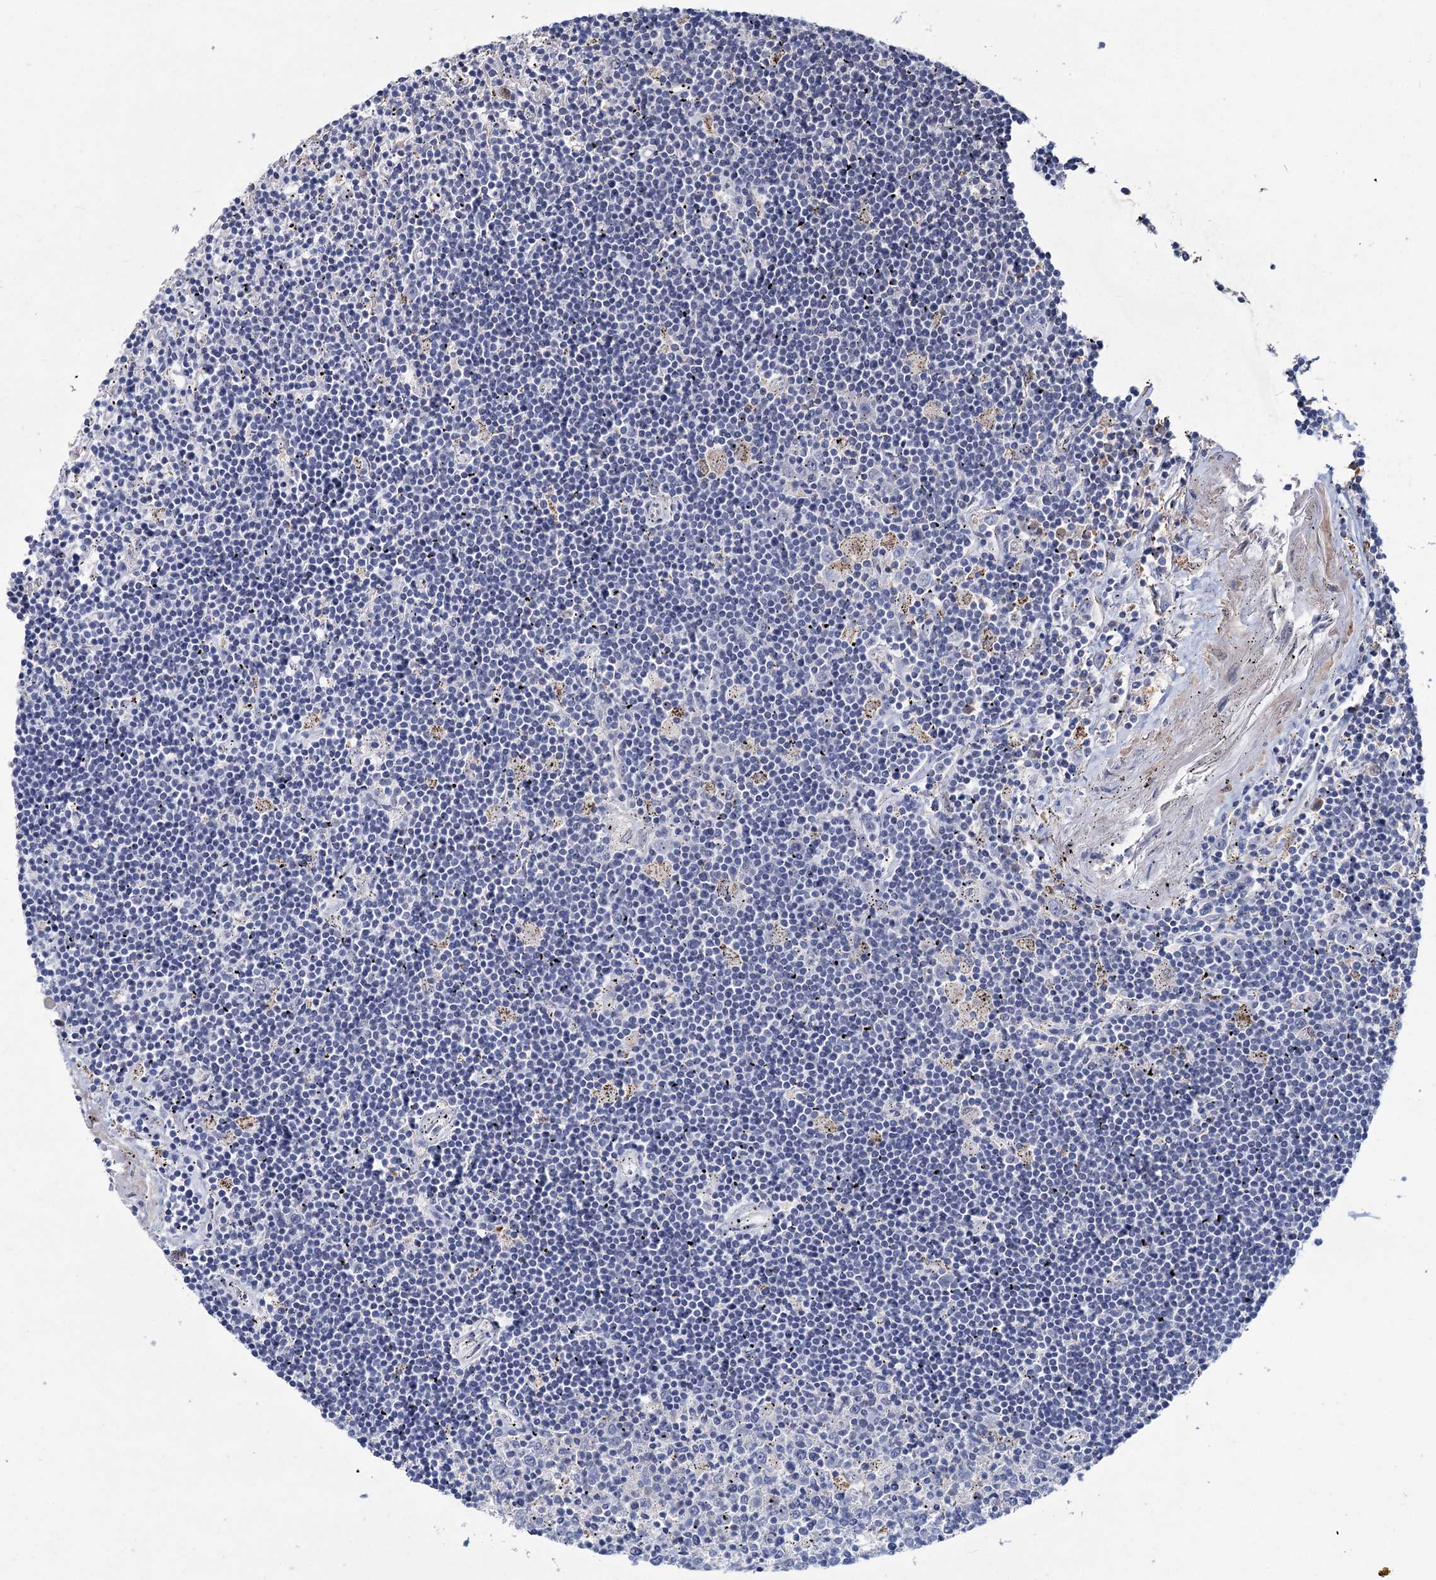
{"staining": {"intensity": "negative", "quantity": "none", "location": "none"}, "tissue": "lymphoma", "cell_type": "Tumor cells", "image_type": "cancer", "snomed": [{"axis": "morphology", "description": "Malignant lymphoma, non-Hodgkin's type, Low grade"}, {"axis": "topography", "description": "Spleen"}], "caption": "Malignant lymphoma, non-Hodgkin's type (low-grade) was stained to show a protein in brown. There is no significant positivity in tumor cells.", "gene": "HES2", "patient": {"sex": "male", "age": 76}}